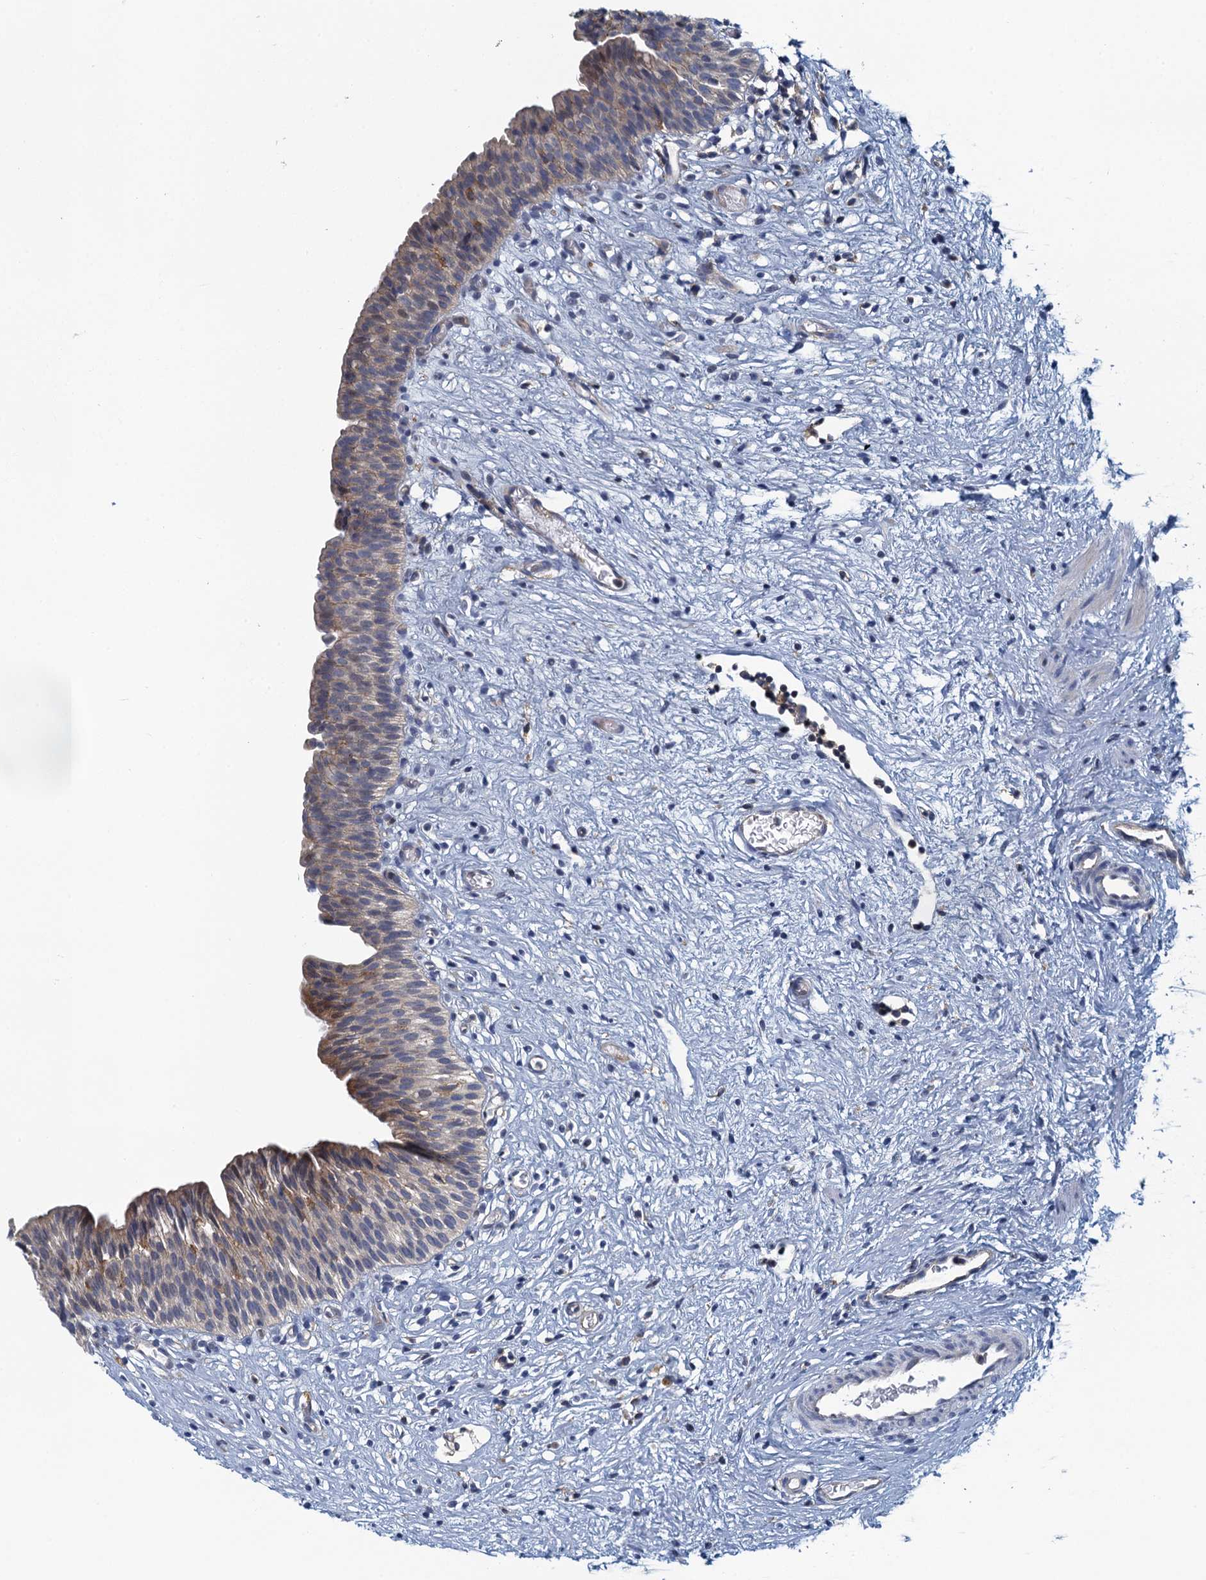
{"staining": {"intensity": "moderate", "quantity": "25%-75%", "location": "cytoplasmic/membranous"}, "tissue": "urinary bladder", "cell_type": "Urothelial cells", "image_type": "normal", "snomed": [{"axis": "morphology", "description": "Transitional cell carcinoma in-situ"}, {"axis": "topography", "description": "Urinary bladder"}], "caption": "Urothelial cells demonstrate medium levels of moderate cytoplasmic/membranous expression in approximately 25%-75% of cells in benign human urinary bladder.", "gene": "NCKAP1L", "patient": {"sex": "male", "age": 74}}